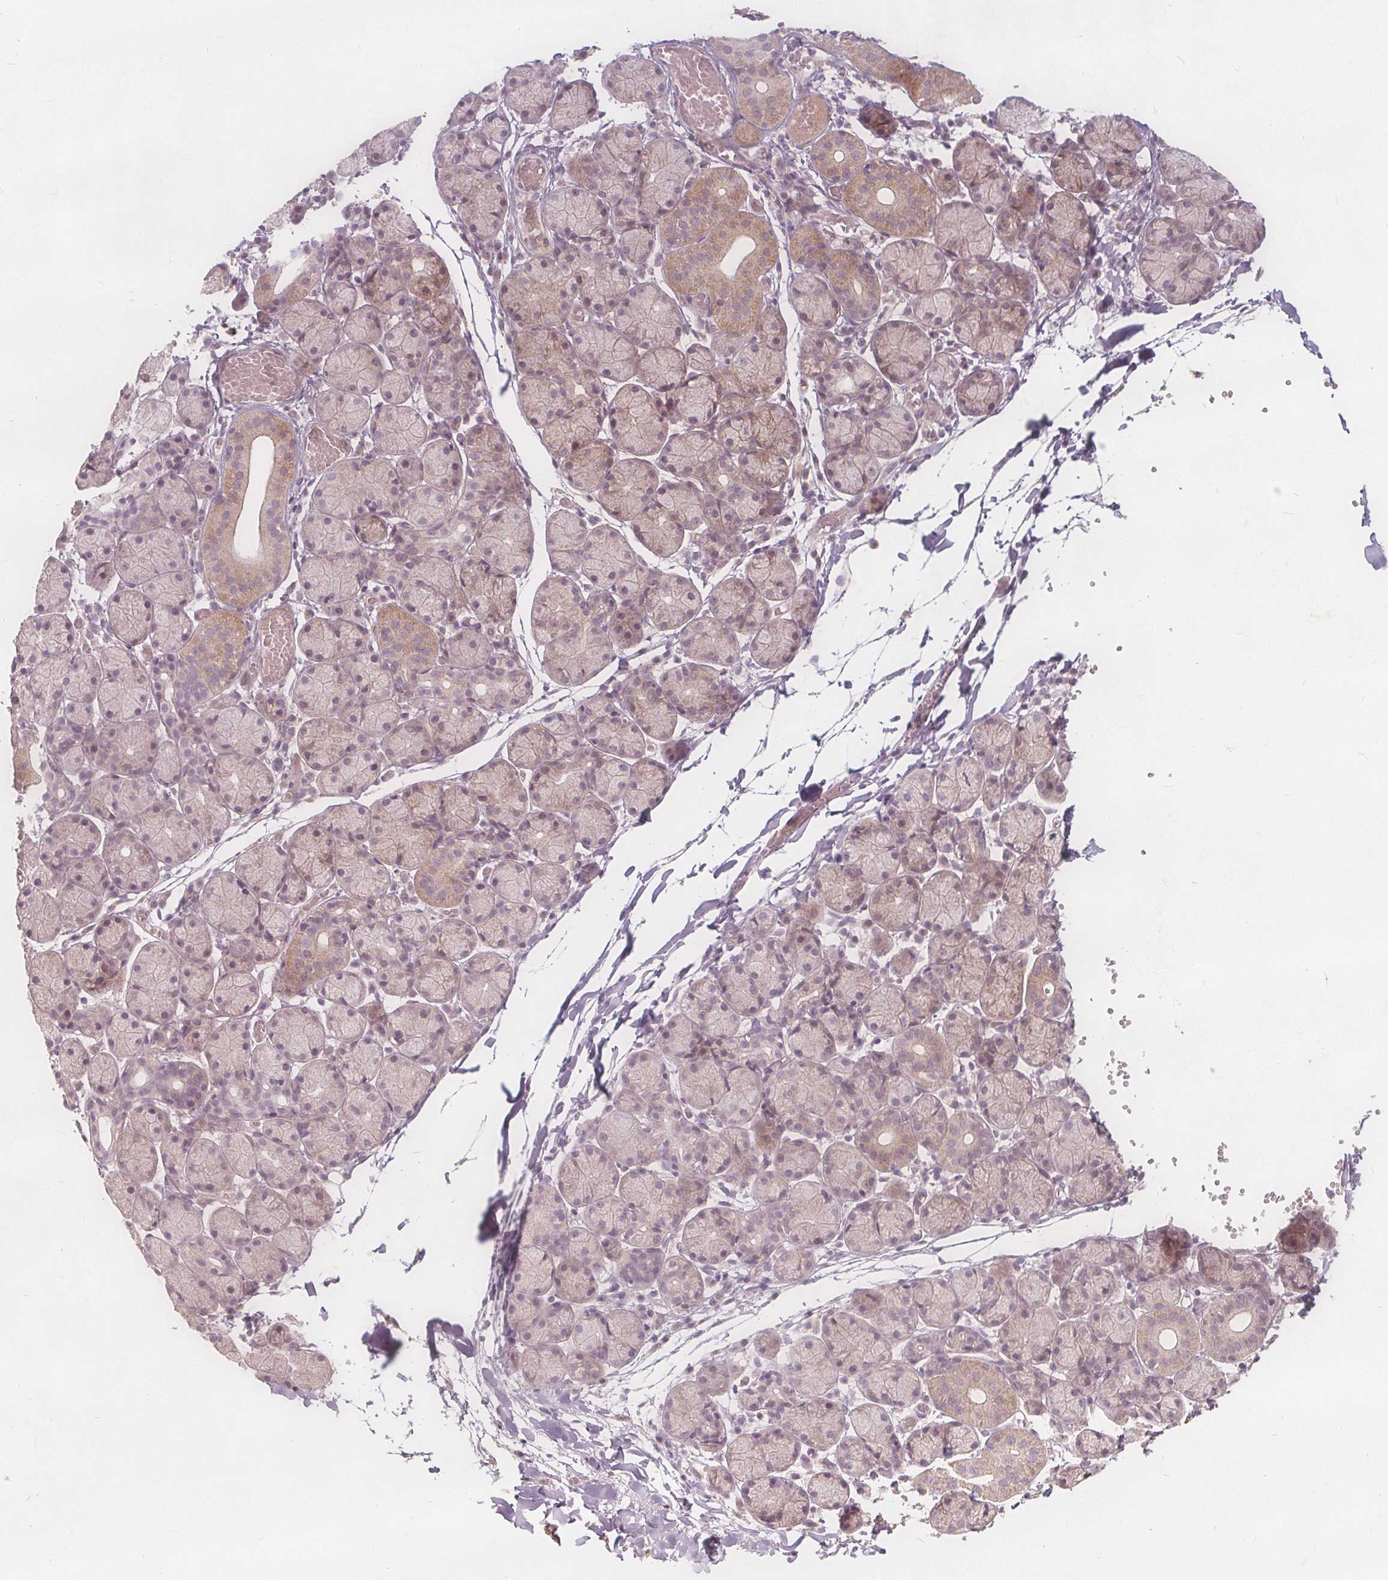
{"staining": {"intensity": "moderate", "quantity": "<25%", "location": "cytoplasmic/membranous"}, "tissue": "salivary gland", "cell_type": "Glandular cells", "image_type": "normal", "snomed": [{"axis": "morphology", "description": "Normal tissue, NOS"}, {"axis": "topography", "description": "Salivary gland"}], "caption": "Brown immunohistochemical staining in unremarkable salivary gland demonstrates moderate cytoplasmic/membranous positivity in approximately <25% of glandular cells. The protein is shown in brown color, while the nuclei are stained blue.", "gene": "PTPRT", "patient": {"sex": "female", "age": 24}}